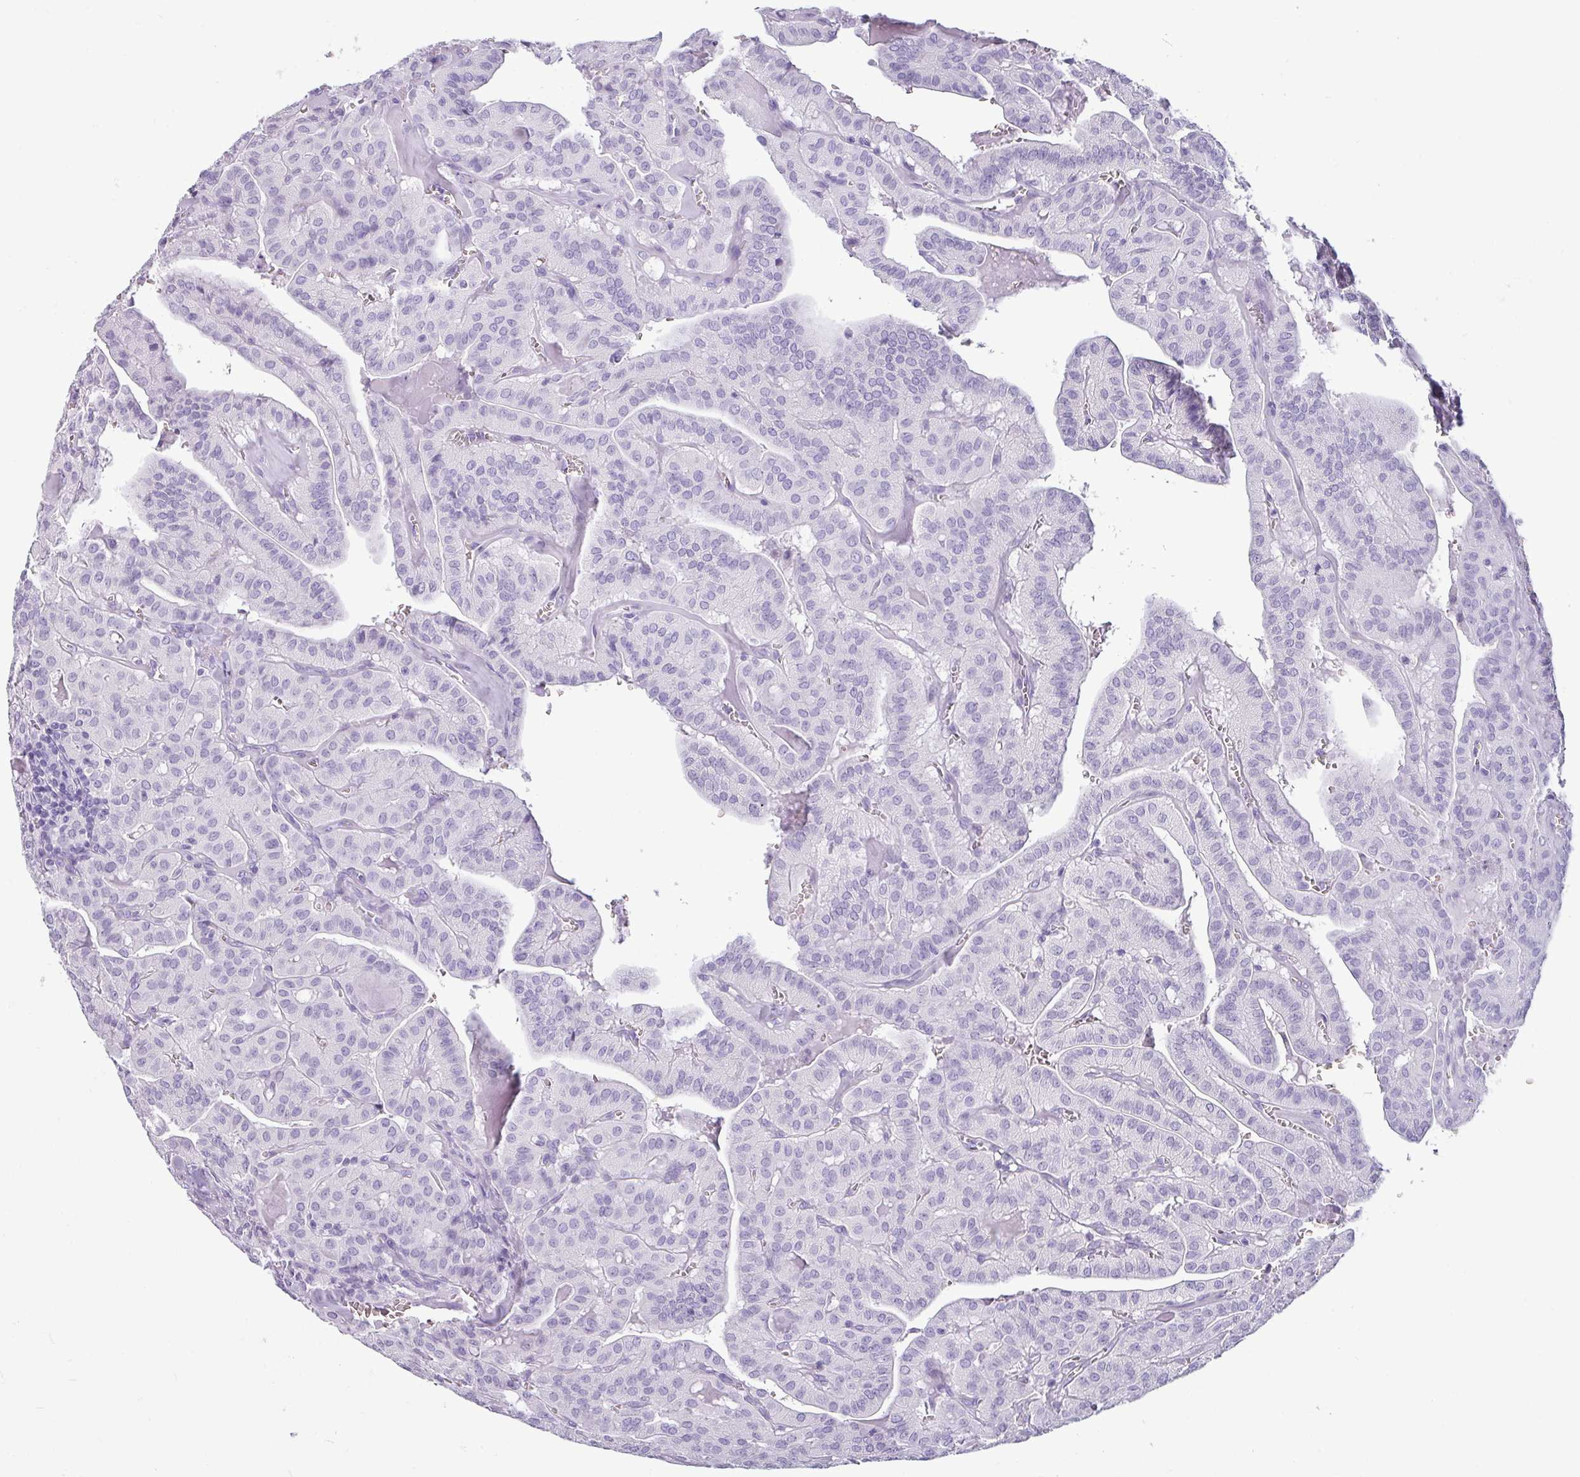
{"staining": {"intensity": "negative", "quantity": "none", "location": "none"}, "tissue": "thyroid cancer", "cell_type": "Tumor cells", "image_type": "cancer", "snomed": [{"axis": "morphology", "description": "Papillary adenocarcinoma, NOS"}, {"axis": "topography", "description": "Thyroid gland"}], "caption": "IHC histopathology image of thyroid cancer stained for a protein (brown), which displays no expression in tumor cells.", "gene": "CRYBB2", "patient": {"sex": "male", "age": 52}}